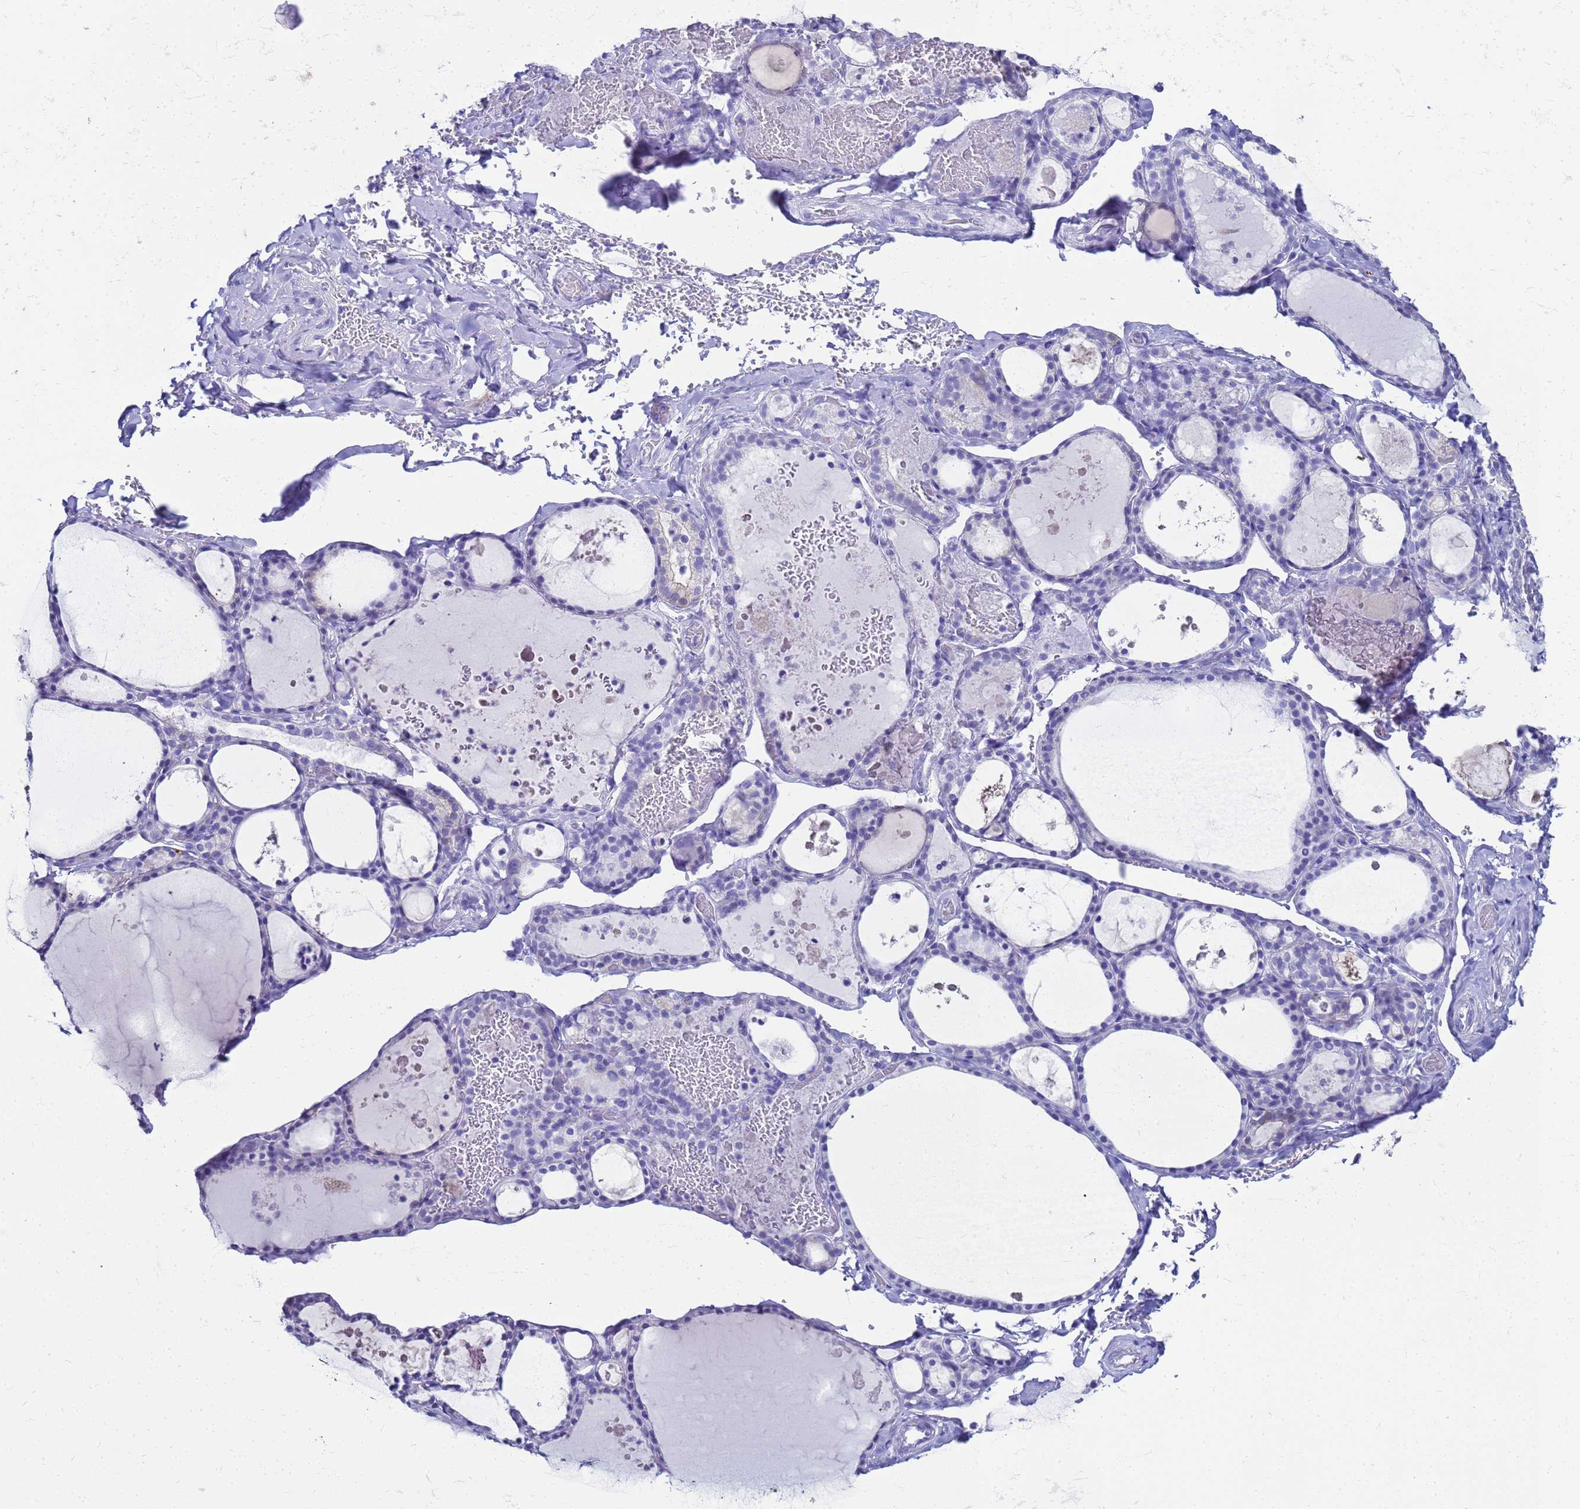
{"staining": {"intensity": "moderate", "quantity": "<25%", "location": "cytoplasmic/membranous"}, "tissue": "thyroid gland", "cell_type": "Glandular cells", "image_type": "normal", "snomed": [{"axis": "morphology", "description": "Normal tissue, NOS"}, {"axis": "topography", "description": "Thyroid gland"}], "caption": "A high-resolution histopathology image shows IHC staining of normal thyroid gland, which displays moderate cytoplasmic/membranous positivity in approximately <25% of glandular cells.", "gene": "CKB", "patient": {"sex": "male", "age": 56}}